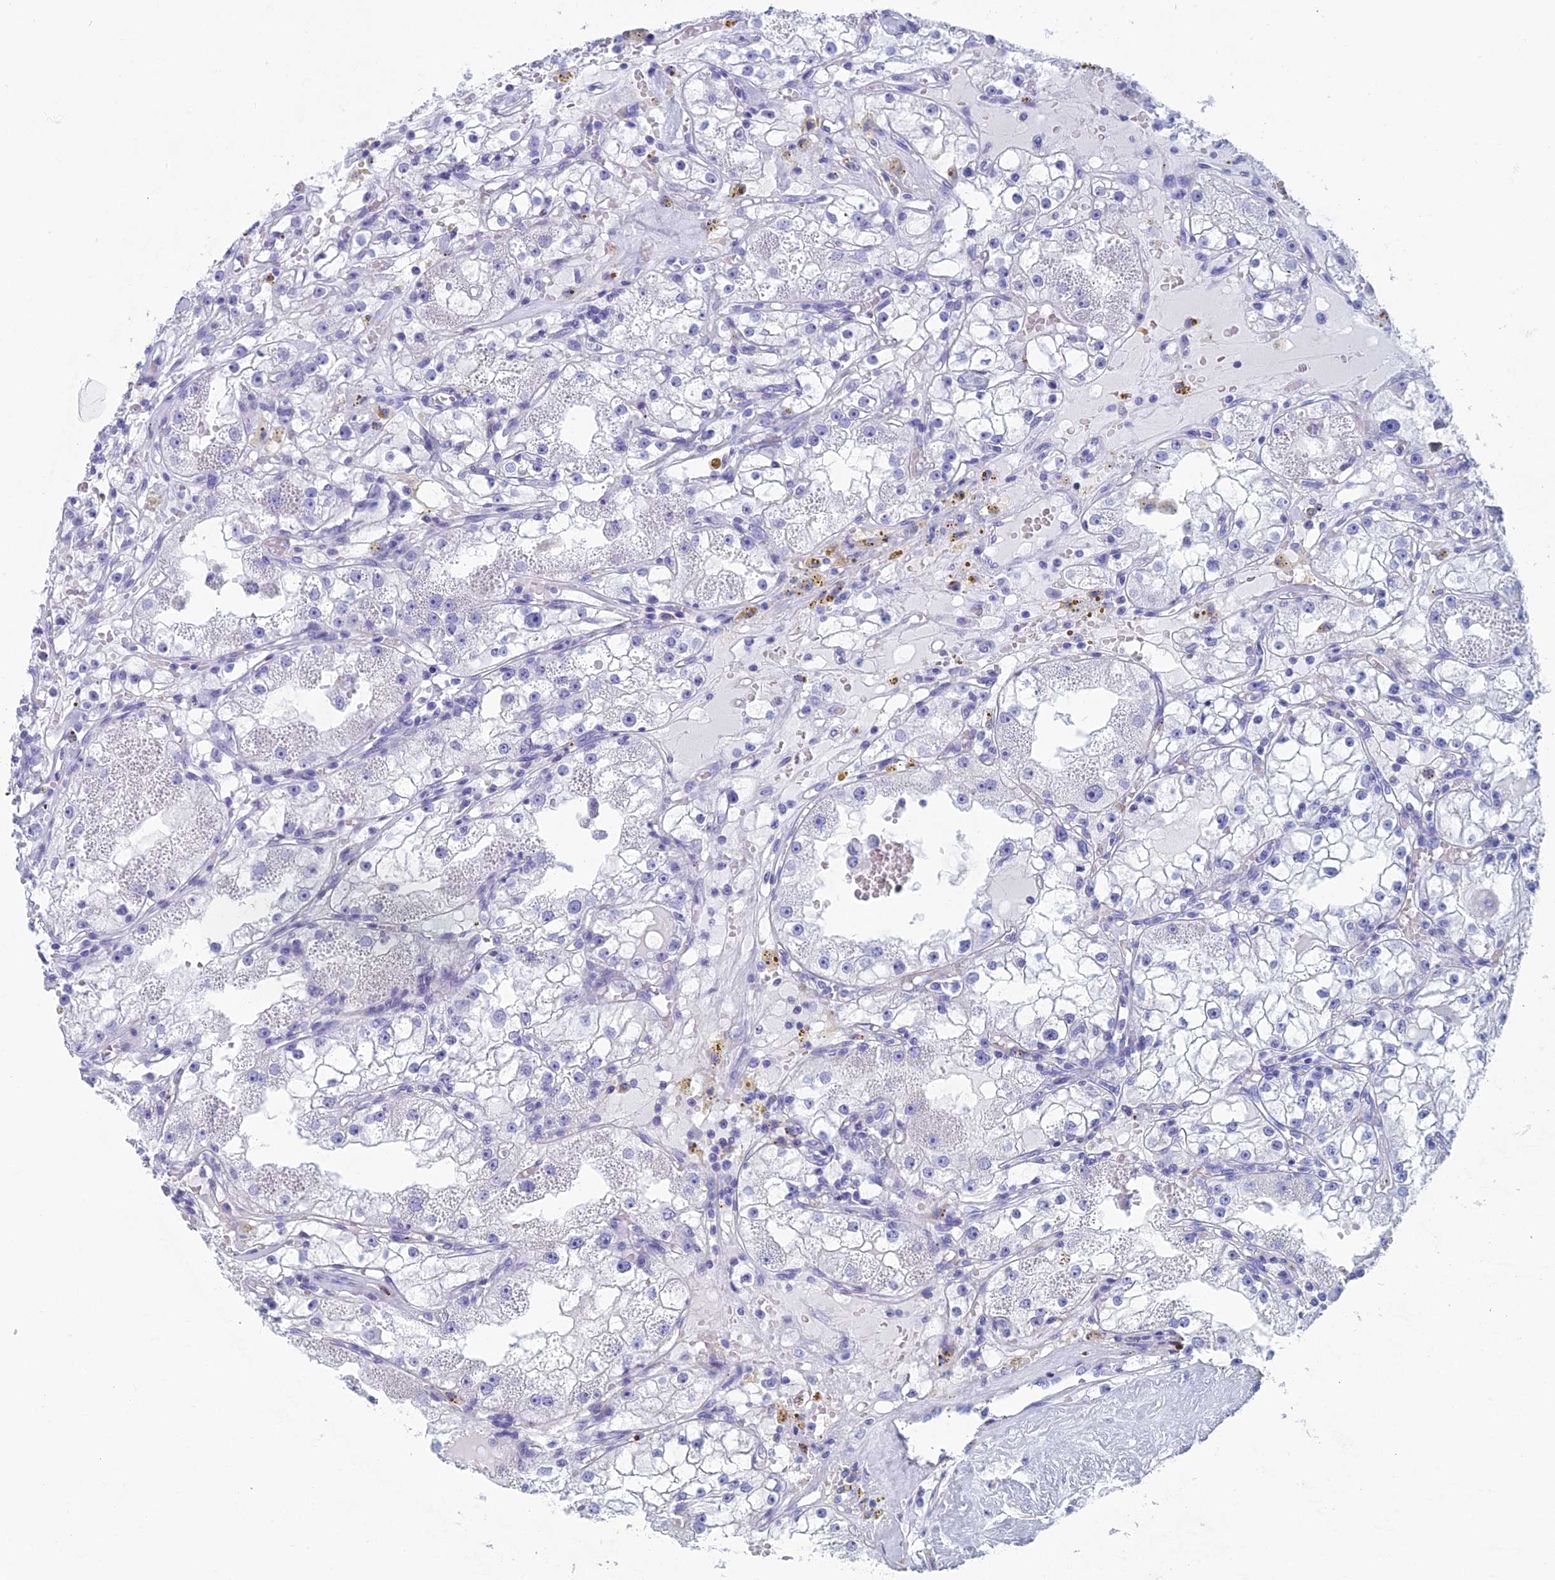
{"staining": {"intensity": "negative", "quantity": "none", "location": "none"}, "tissue": "renal cancer", "cell_type": "Tumor cells", "image_type": "cancer", "snomed": [{"axis": "morphology", "description": "Adenocarcinoma, NOS"}, {"axis": "topography", "description": "Kidney"}], "caption": "DAB (3,3'-diaminobenzidine) immunohistochemical staining of human renal adenocarcinoma demonstrates no significant positivity in tumor cells.", "gene": "CCDC183", "patient": {"sex": "male", "age": 56}}